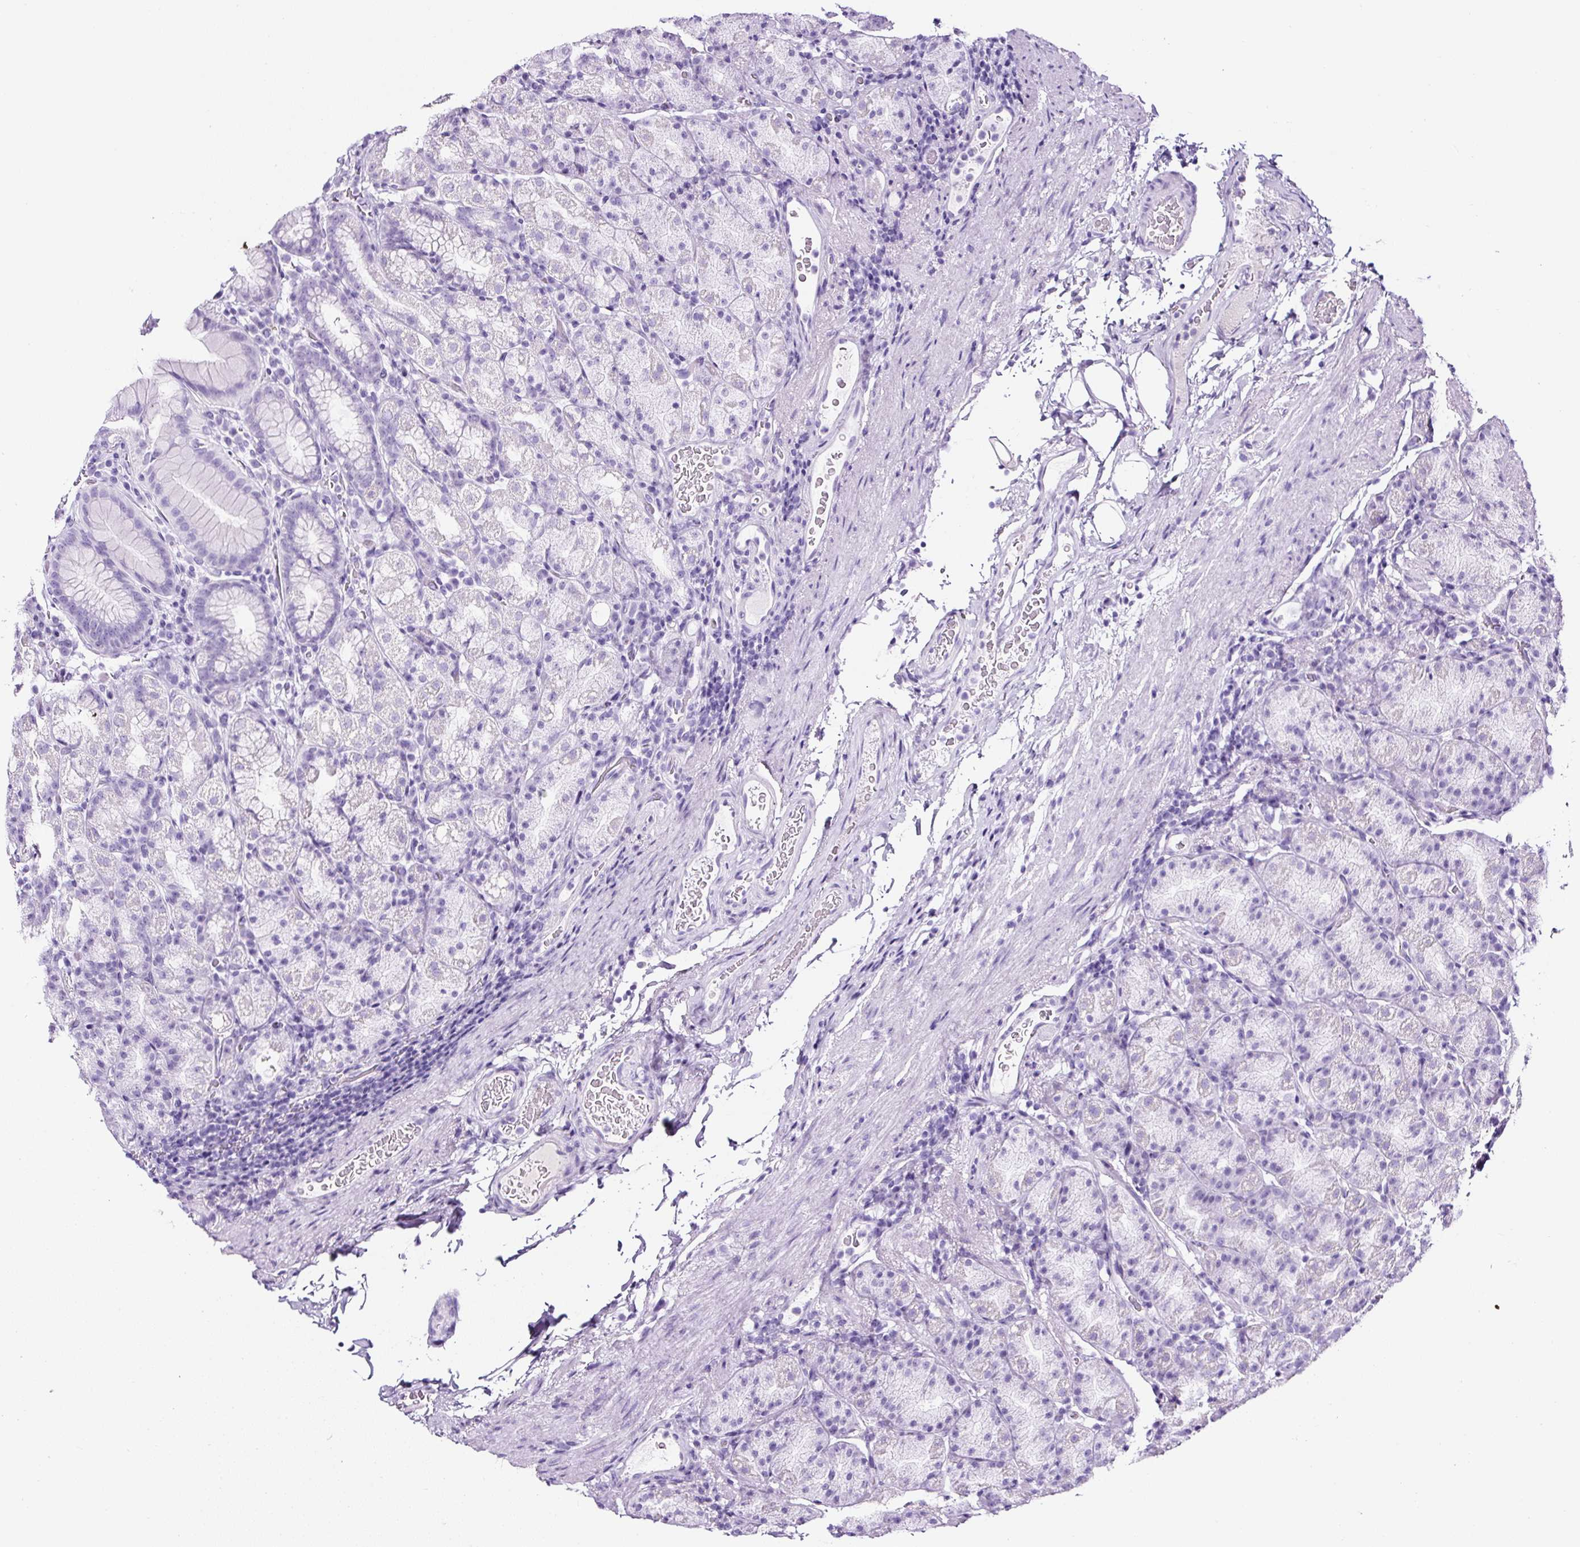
{"staining": {"intensity": "negative", "quantity": "none", "location": "none"}, "tissue": "stomach", "cell_type": "Glandular cells", "image_type": "normal", "snomed": [{"axis": "morphology", "description": "Normal tissue, NOS"}, {"axis": "topography", "description": "Stomach, upper"}, {"axis": "topography", "description": "Stomach"}], "caption": "Glandular cells are negative for brown protein staining in benign stomach. The staining is performed using DAB brown chromogen with nuclei counter-stained in using hematoxylin.", "gene": "TMEM200B", "patient": {"sex": "male", "age": 68}}